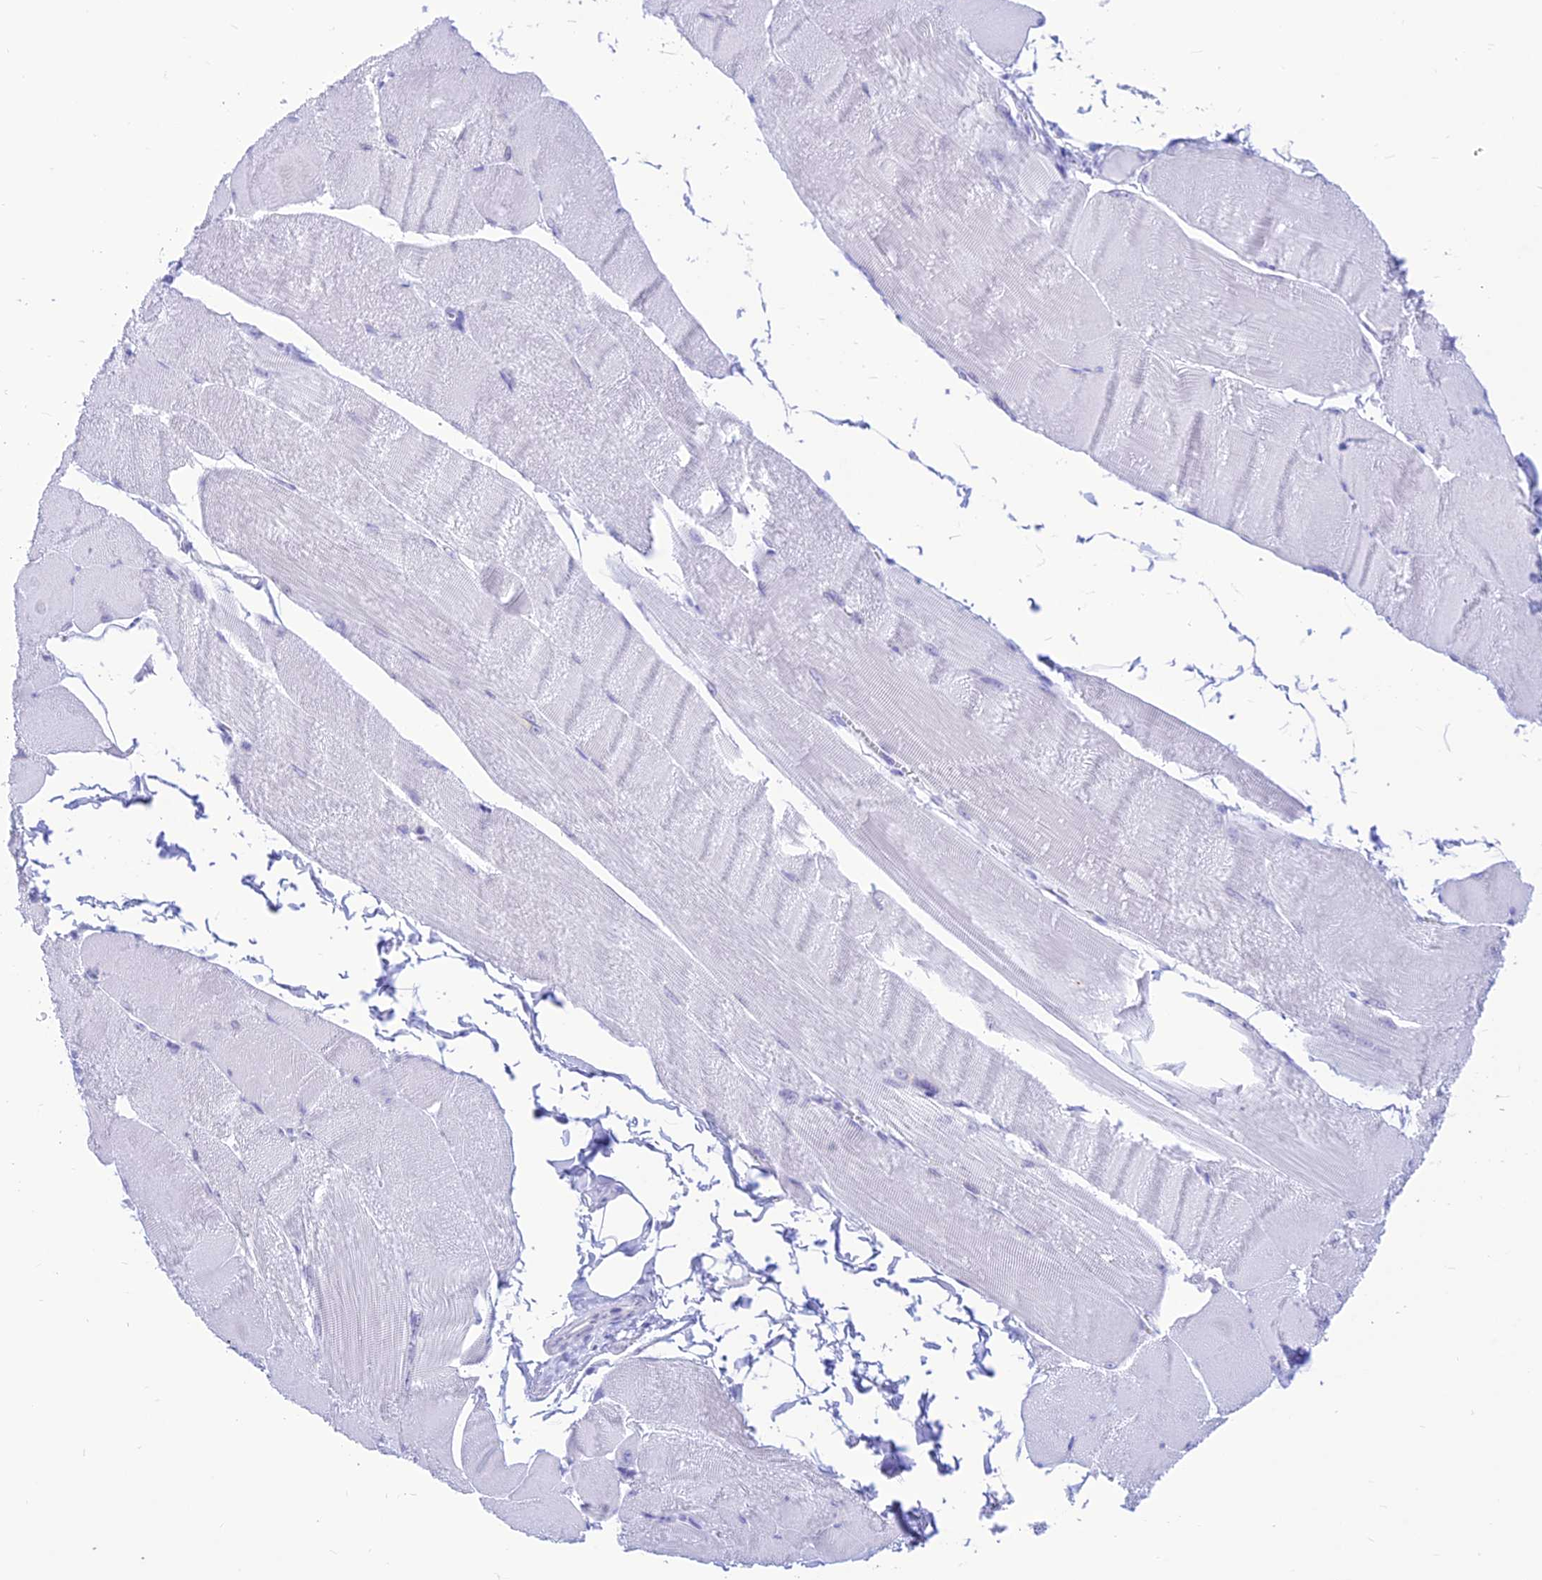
{"staining": {"intensity": "negative", "quantity": "none", "location": "none"}, "tissue": "skeletal muscle", "cell_type": "Myocytes", "image_type": "normal", "snomed": [{"axis": "morphology", "description": "Normal tissue, NOS"}, {"axis": "morphology", "description": "Basal cell carcinoma"}, {"axis": "topography", "description": "Skeletal muscle"}], "caption": "DAB immunohistochemical staining of benign human skeletal muscle reveals no significant expression in myocytes.", "gene": "PRNP", "patient": {"sex": "female", "age": 64}}